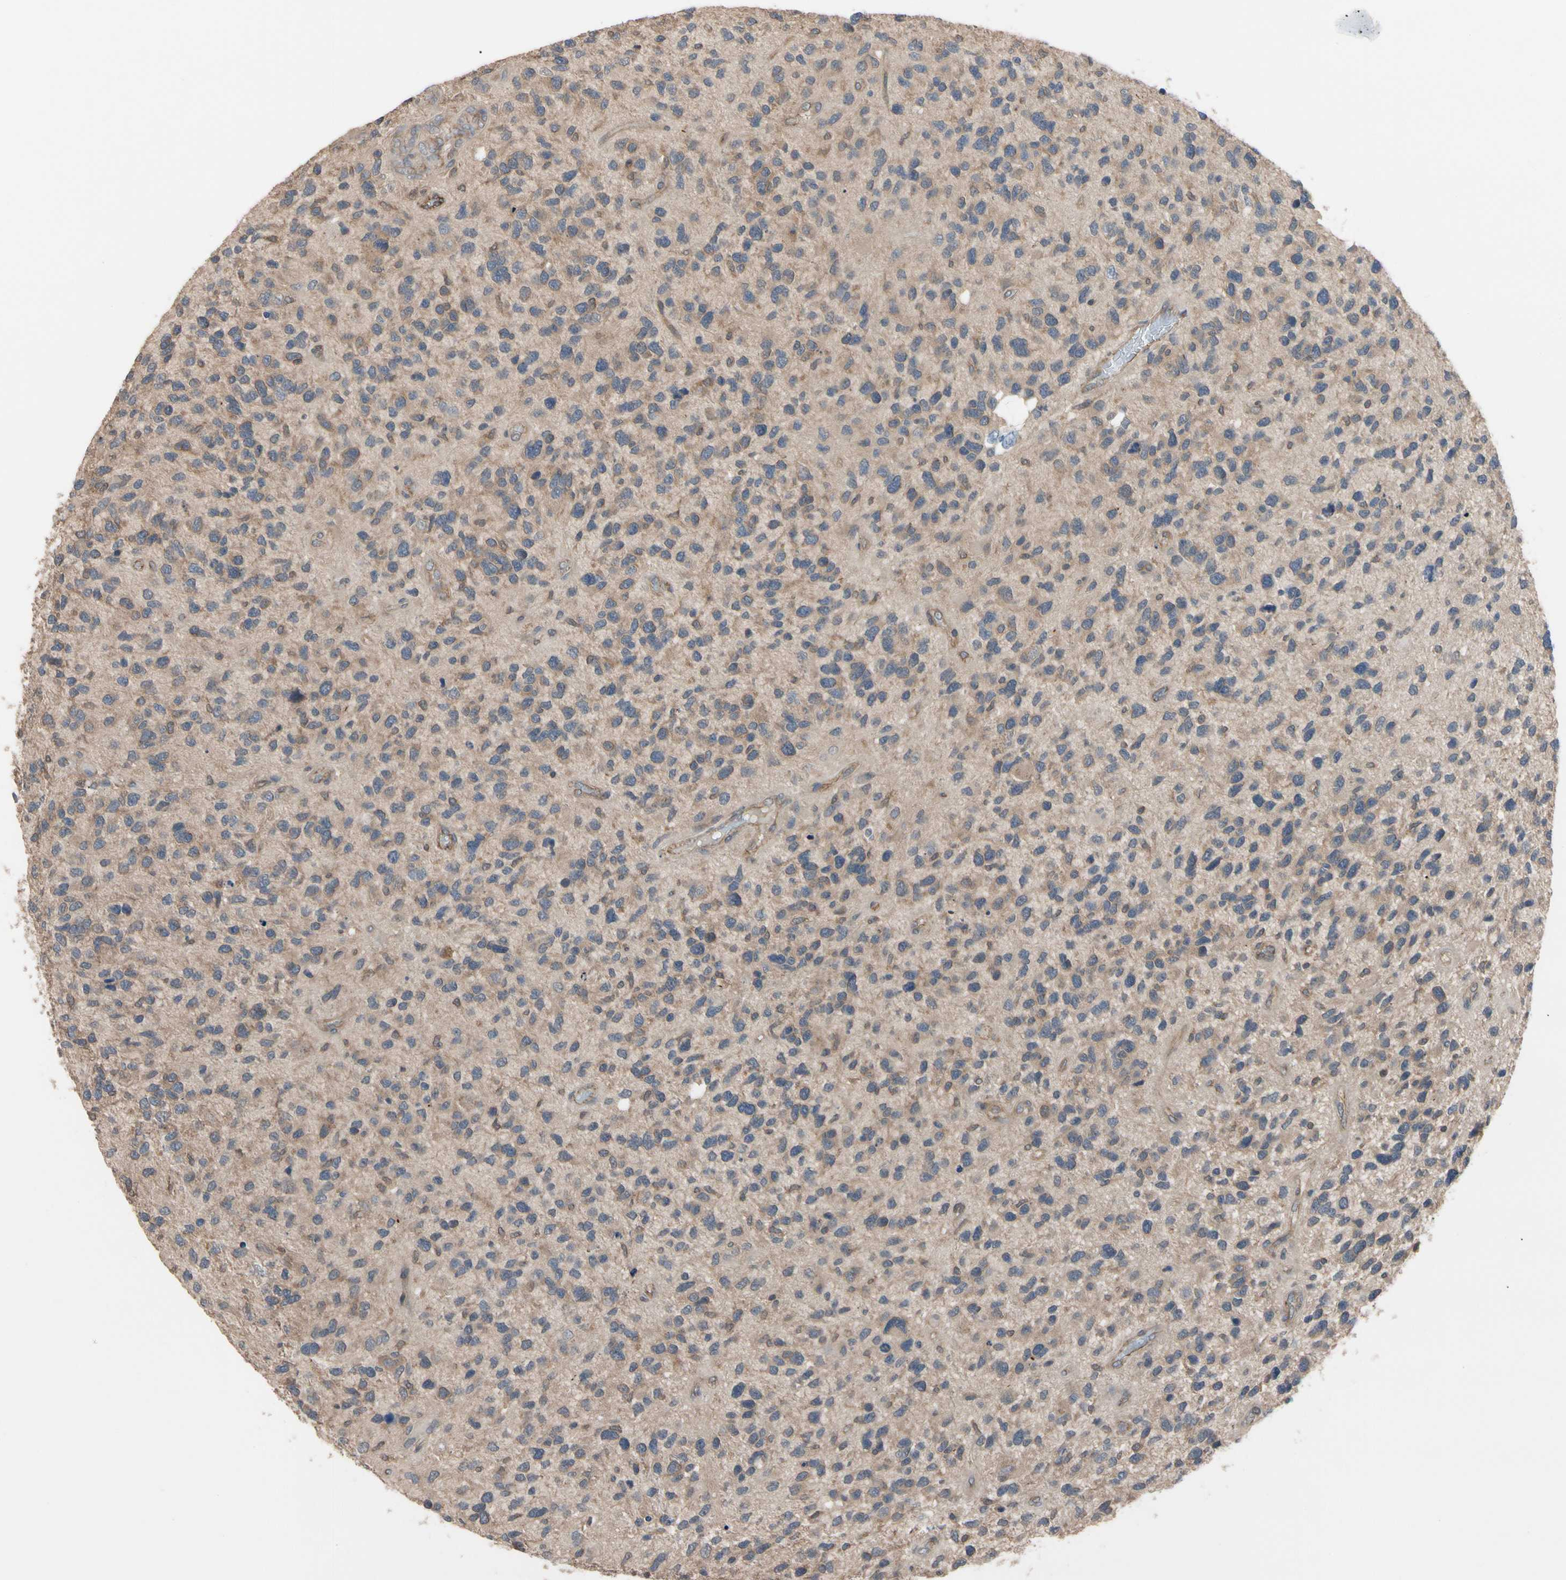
{"staining": {"intensity": "moderate", "quantity": ">75%", "location": "cytoplasmic/membranous"}, "tissue": "glioma", "cell_type": "Tumor cells", "image_type": "cancer", "snomed": [{"axis": "morphology", "description": "Glioma, malignant, High grade"}, {"axis": "topography", "description": "Brain"}], "caption": "Glioma stained with a brown dye reveals moderate cytoplasmic/membranous positive positivity in about >75% of tumor cells.", "gene": "DPP8", "patient": {"sex": "female", "age": 58}}